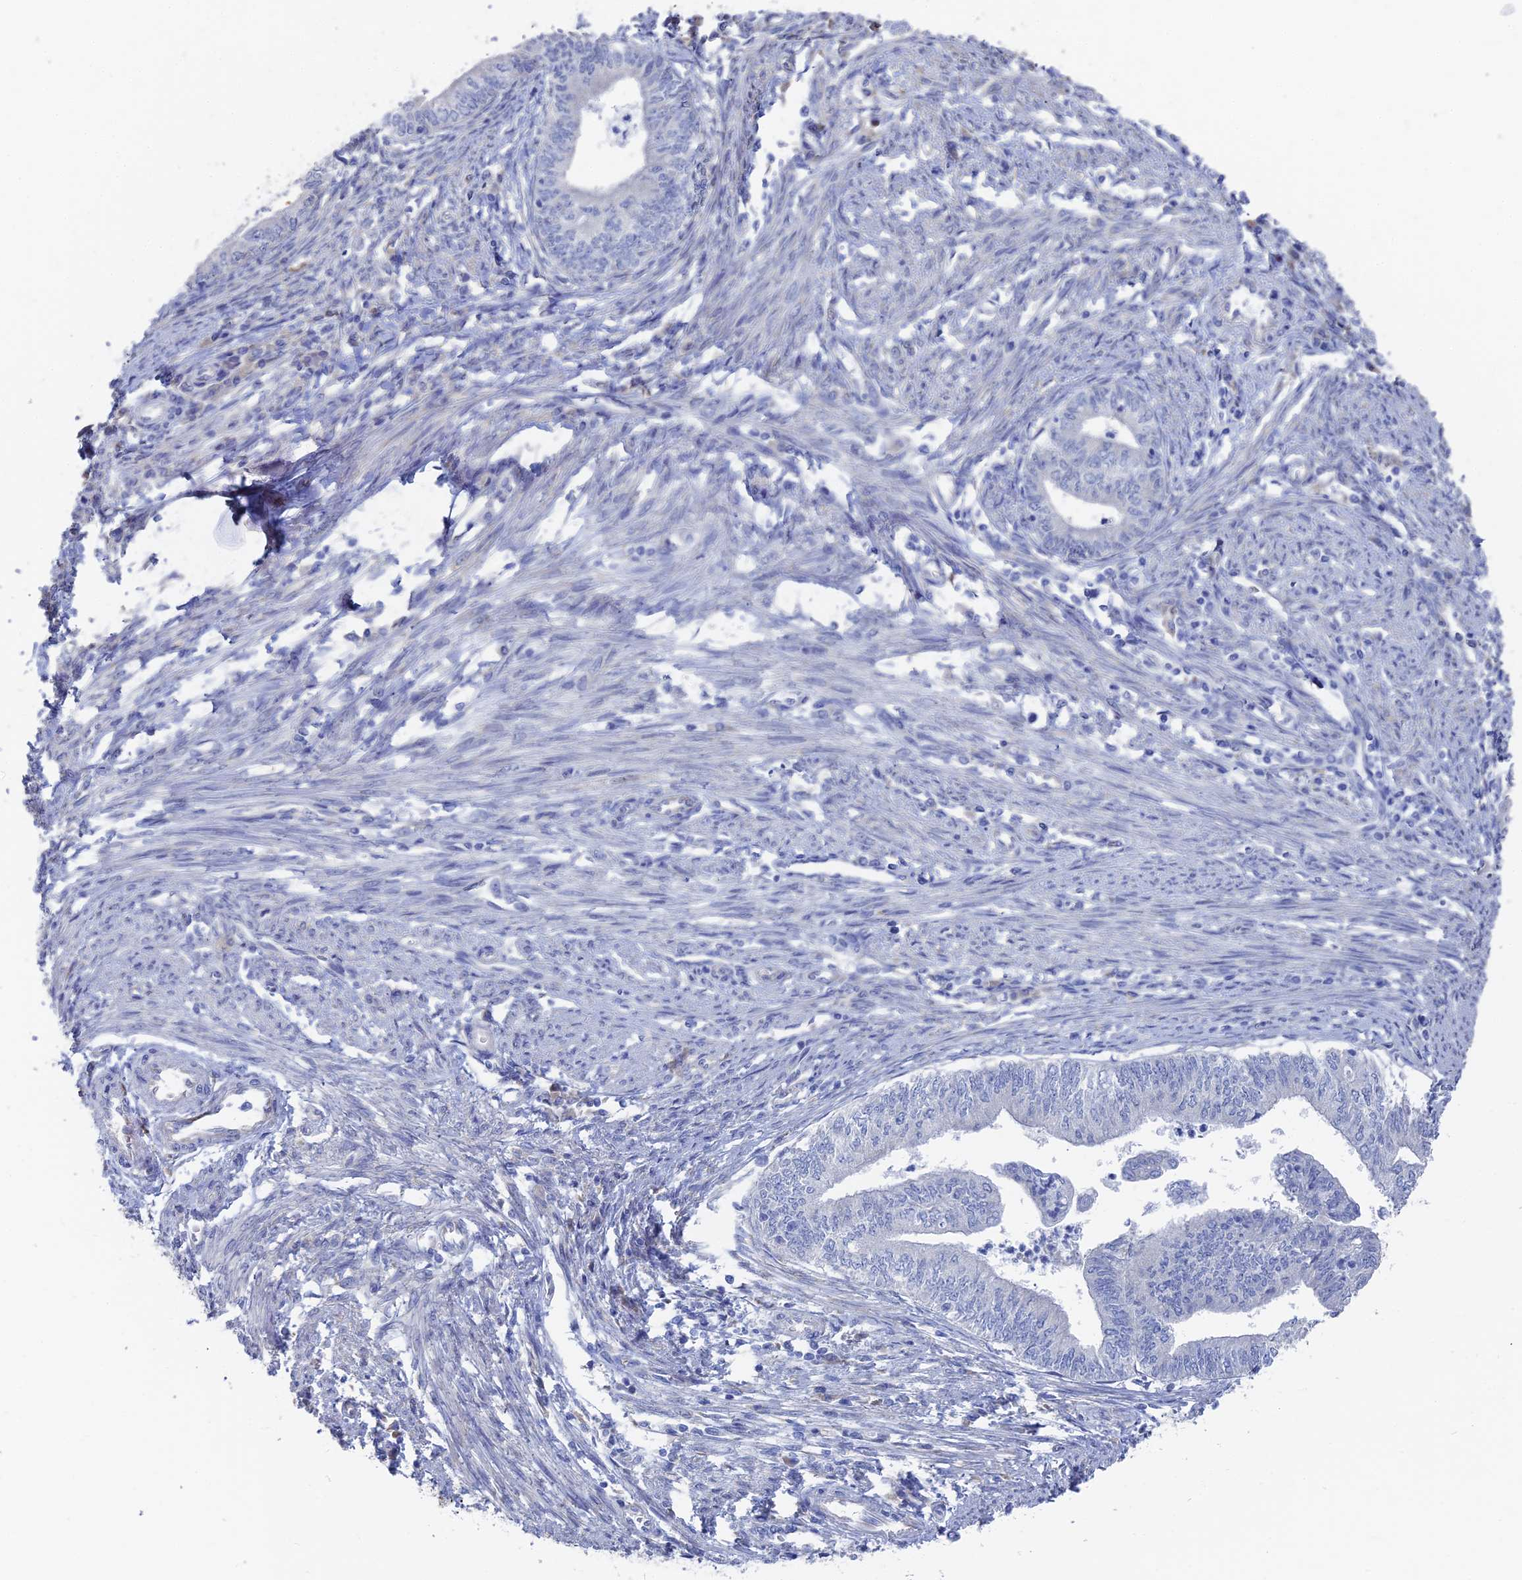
{"staining": {"intensity": "negative", "quantity": "none", "location": "none"}, "tissue": "endometrial cancer", "cell_type": "Tumor cells", "image_type": "cancer", "snomed": [{"axis": "morphology", "description": "Adenocarcinoma, NOS"}, {"axis": "topography", "description": "Endometrium"}], "caption": "Tumor cells are negative for brown protein staining in endometrial cancer (adenocarcinoma).", "gene": "TNNT3", "patient": {"sex": "female", "age": 66}}